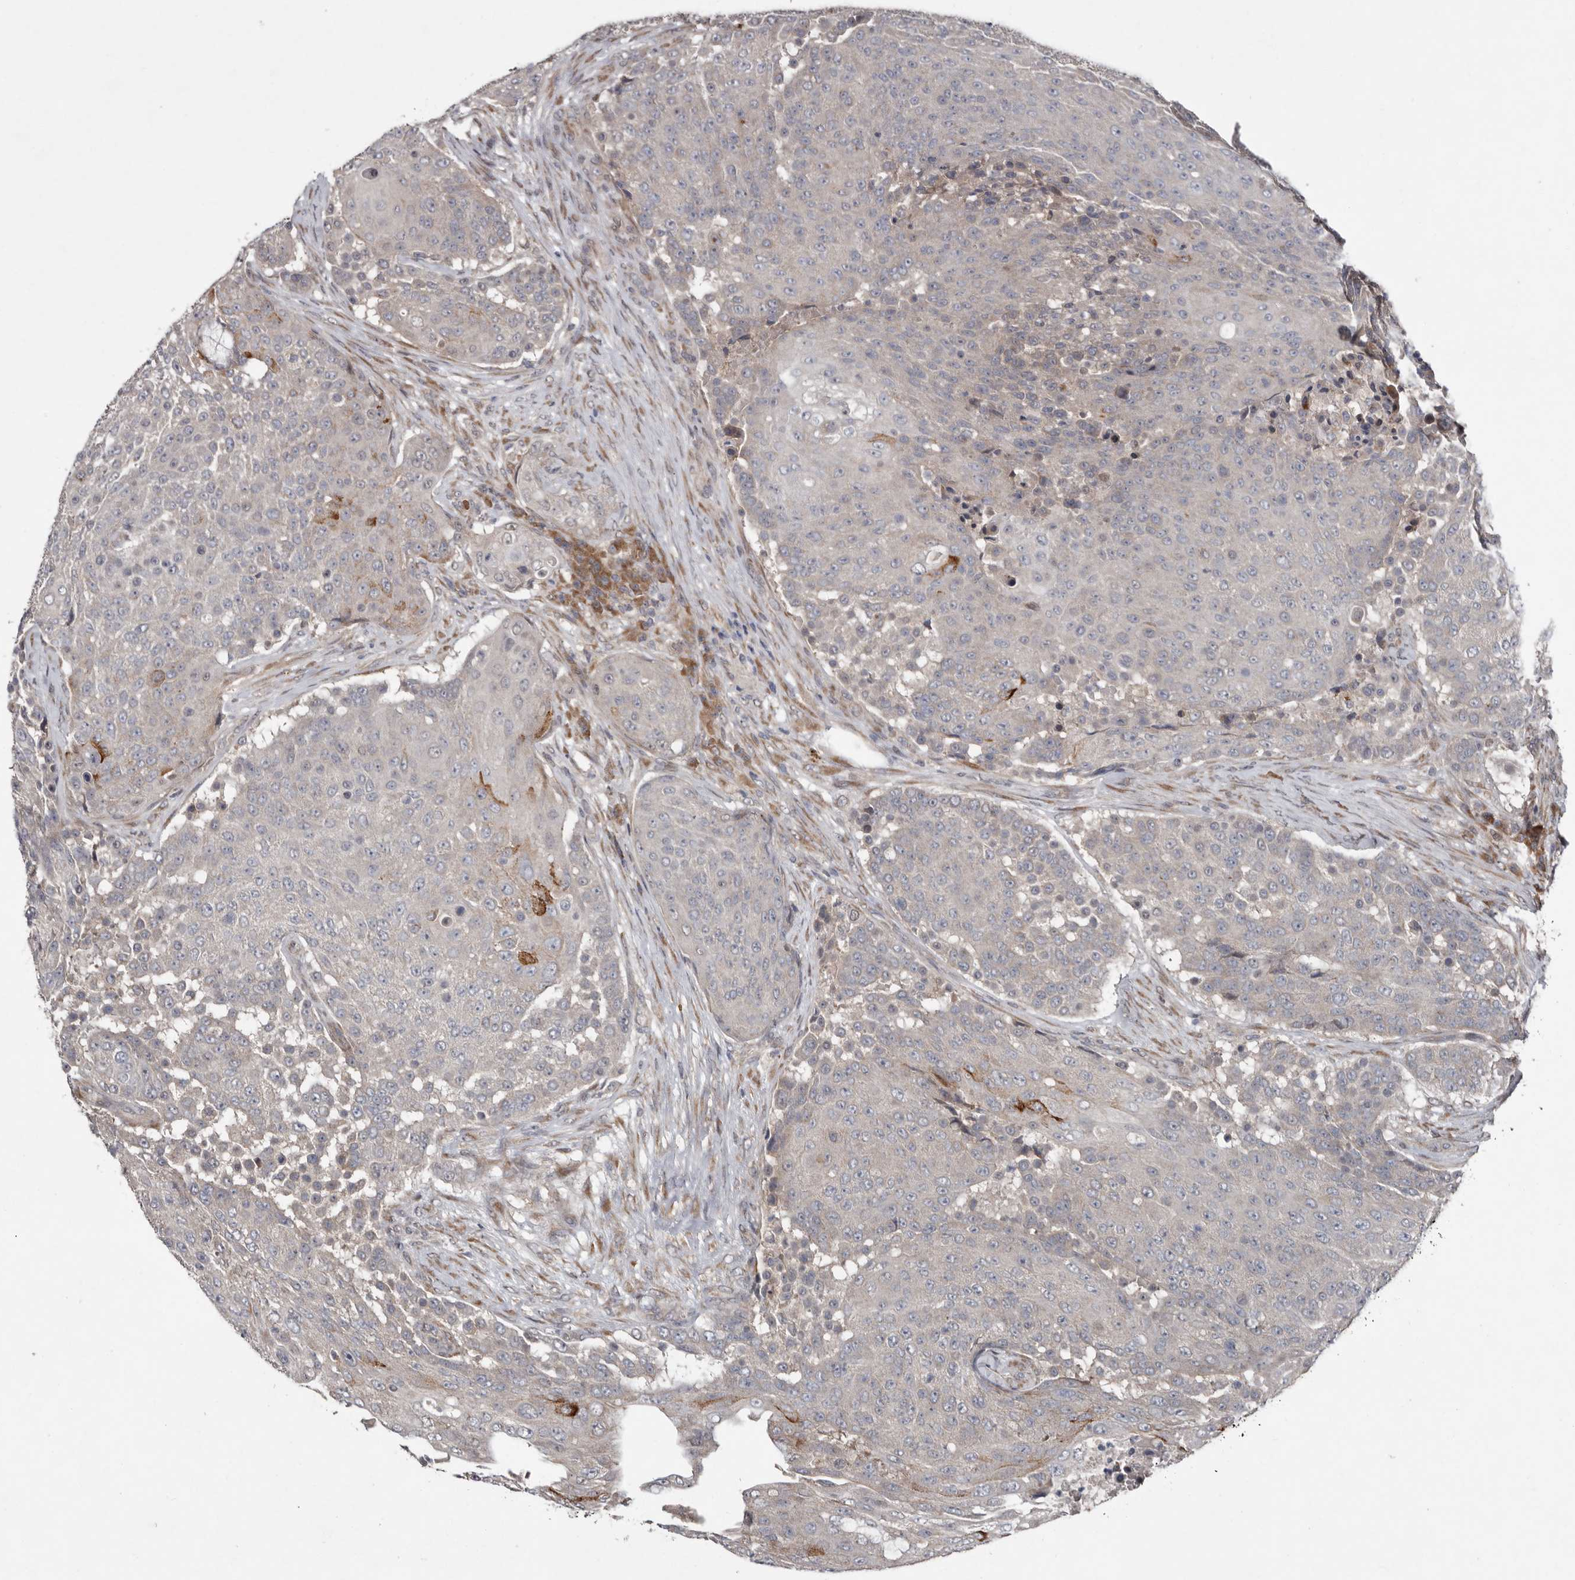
{"staining": {"intensity": "negative", "quantity": "none", "location": "none"}, "tissue": "urothelial cancer", "cell_type": "Tumor cells", "image_type": "cancer", "snomed": [{"axis": "morphology", "description": "Urothelial carcinoma, High grade"}, {"axis": "topography", "description": "Urinary bladder"}], "caption": "Urothelial cancer was stained to show a protein in brown. There is no significant positivity in tumor cells.", "gene": "CHML", "patient": {"sex": "female", "age": 63}}